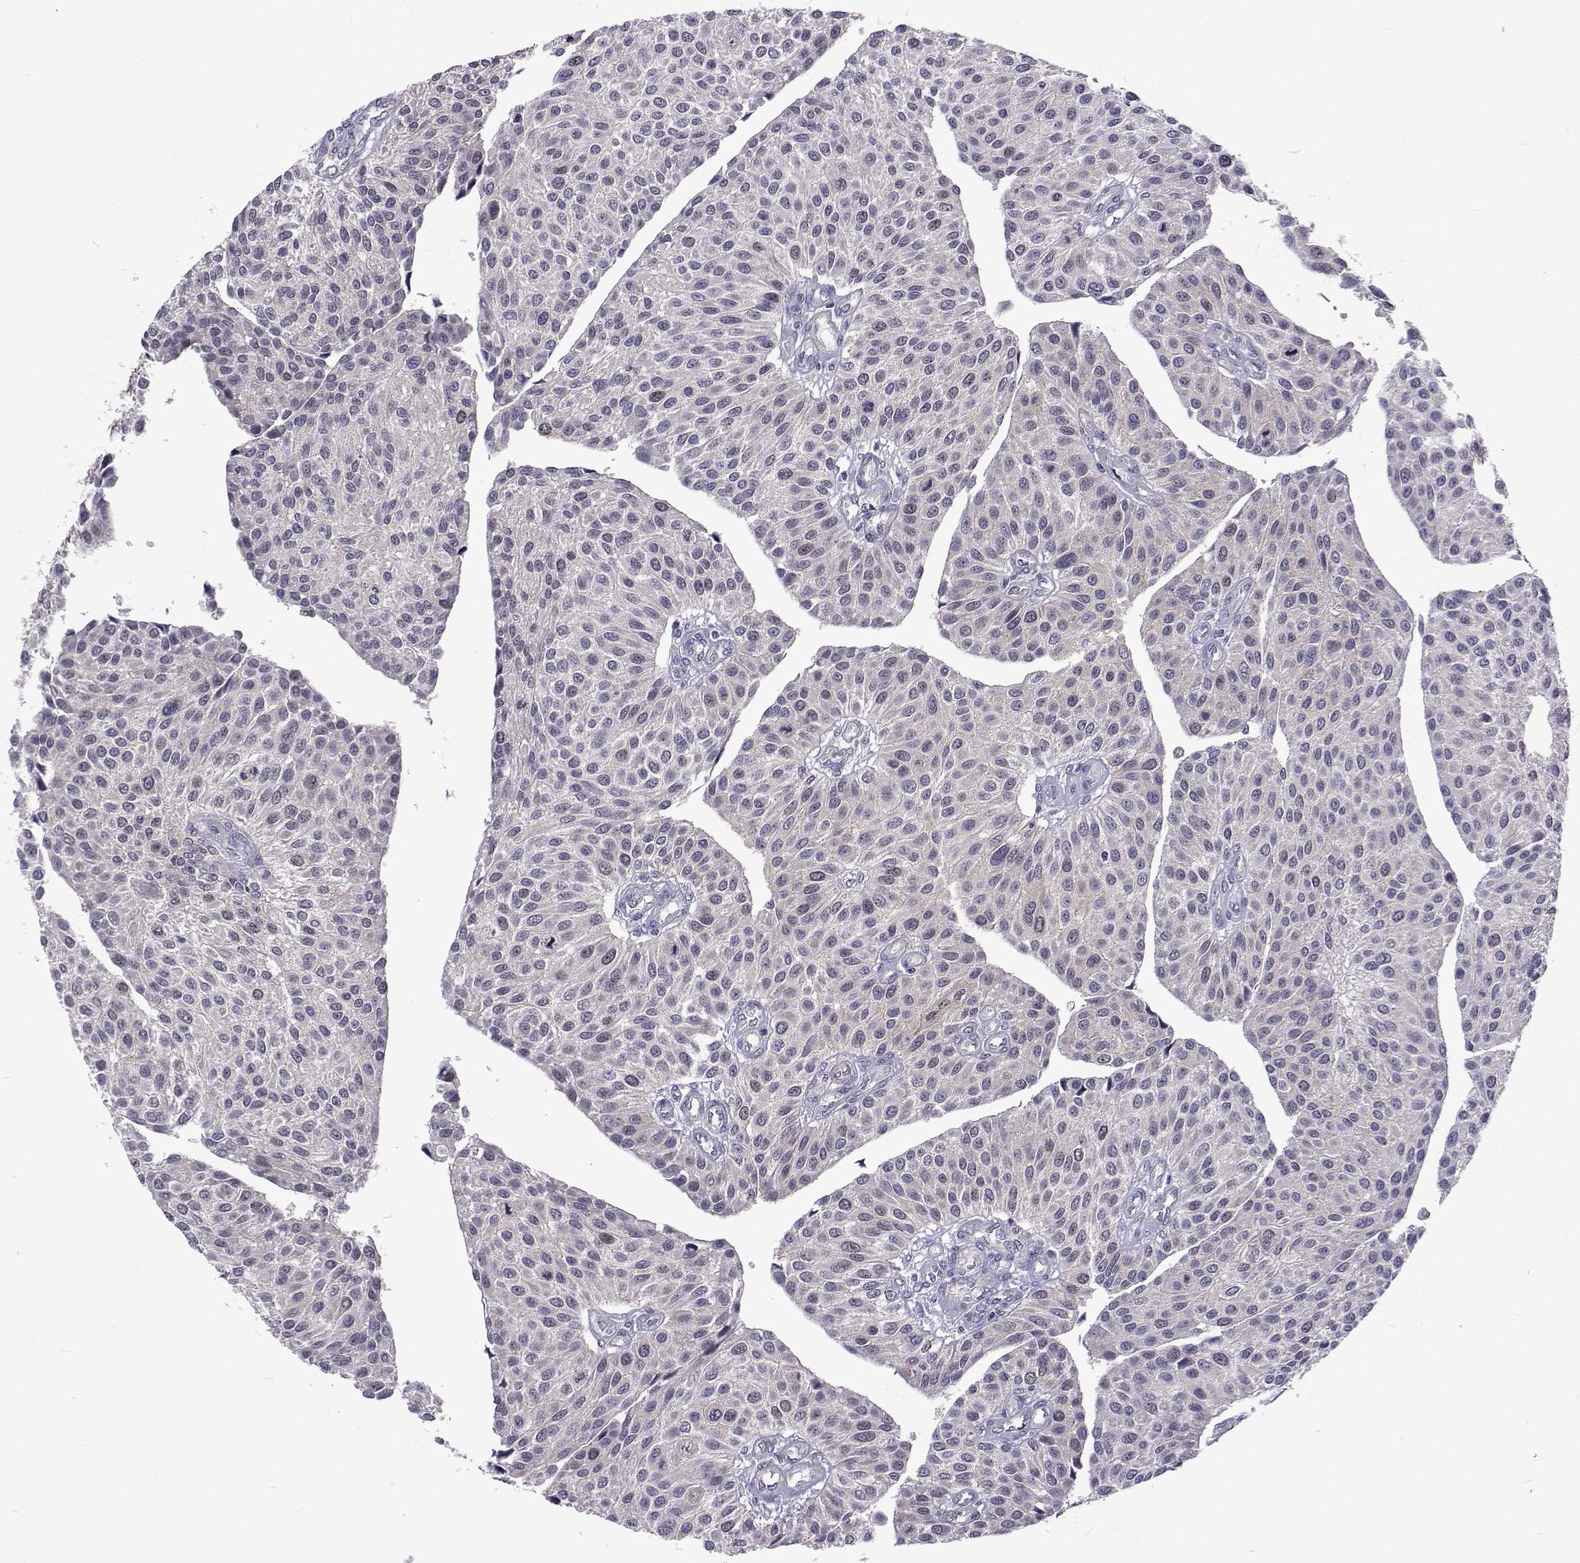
{"staining": {"intensity": "negative", "quantity": "none", "location": "none"}, "tissue": "urothelial cancer", "cell_type": "Tumor cells", "image_type": "cancer", "snomed": [{"axis": "morphology", "description": "Urothelial carcinoma, NOS"}, {"axis": "topography", "description": "Urinary bladder"}], "caption": "This is a photomicrograph of IHC staining of transitional cell carcinoma, which shows no expression in tumor cells.", "gene": "DHTKD1", "patient": {"sex": "male", "age": 55}}